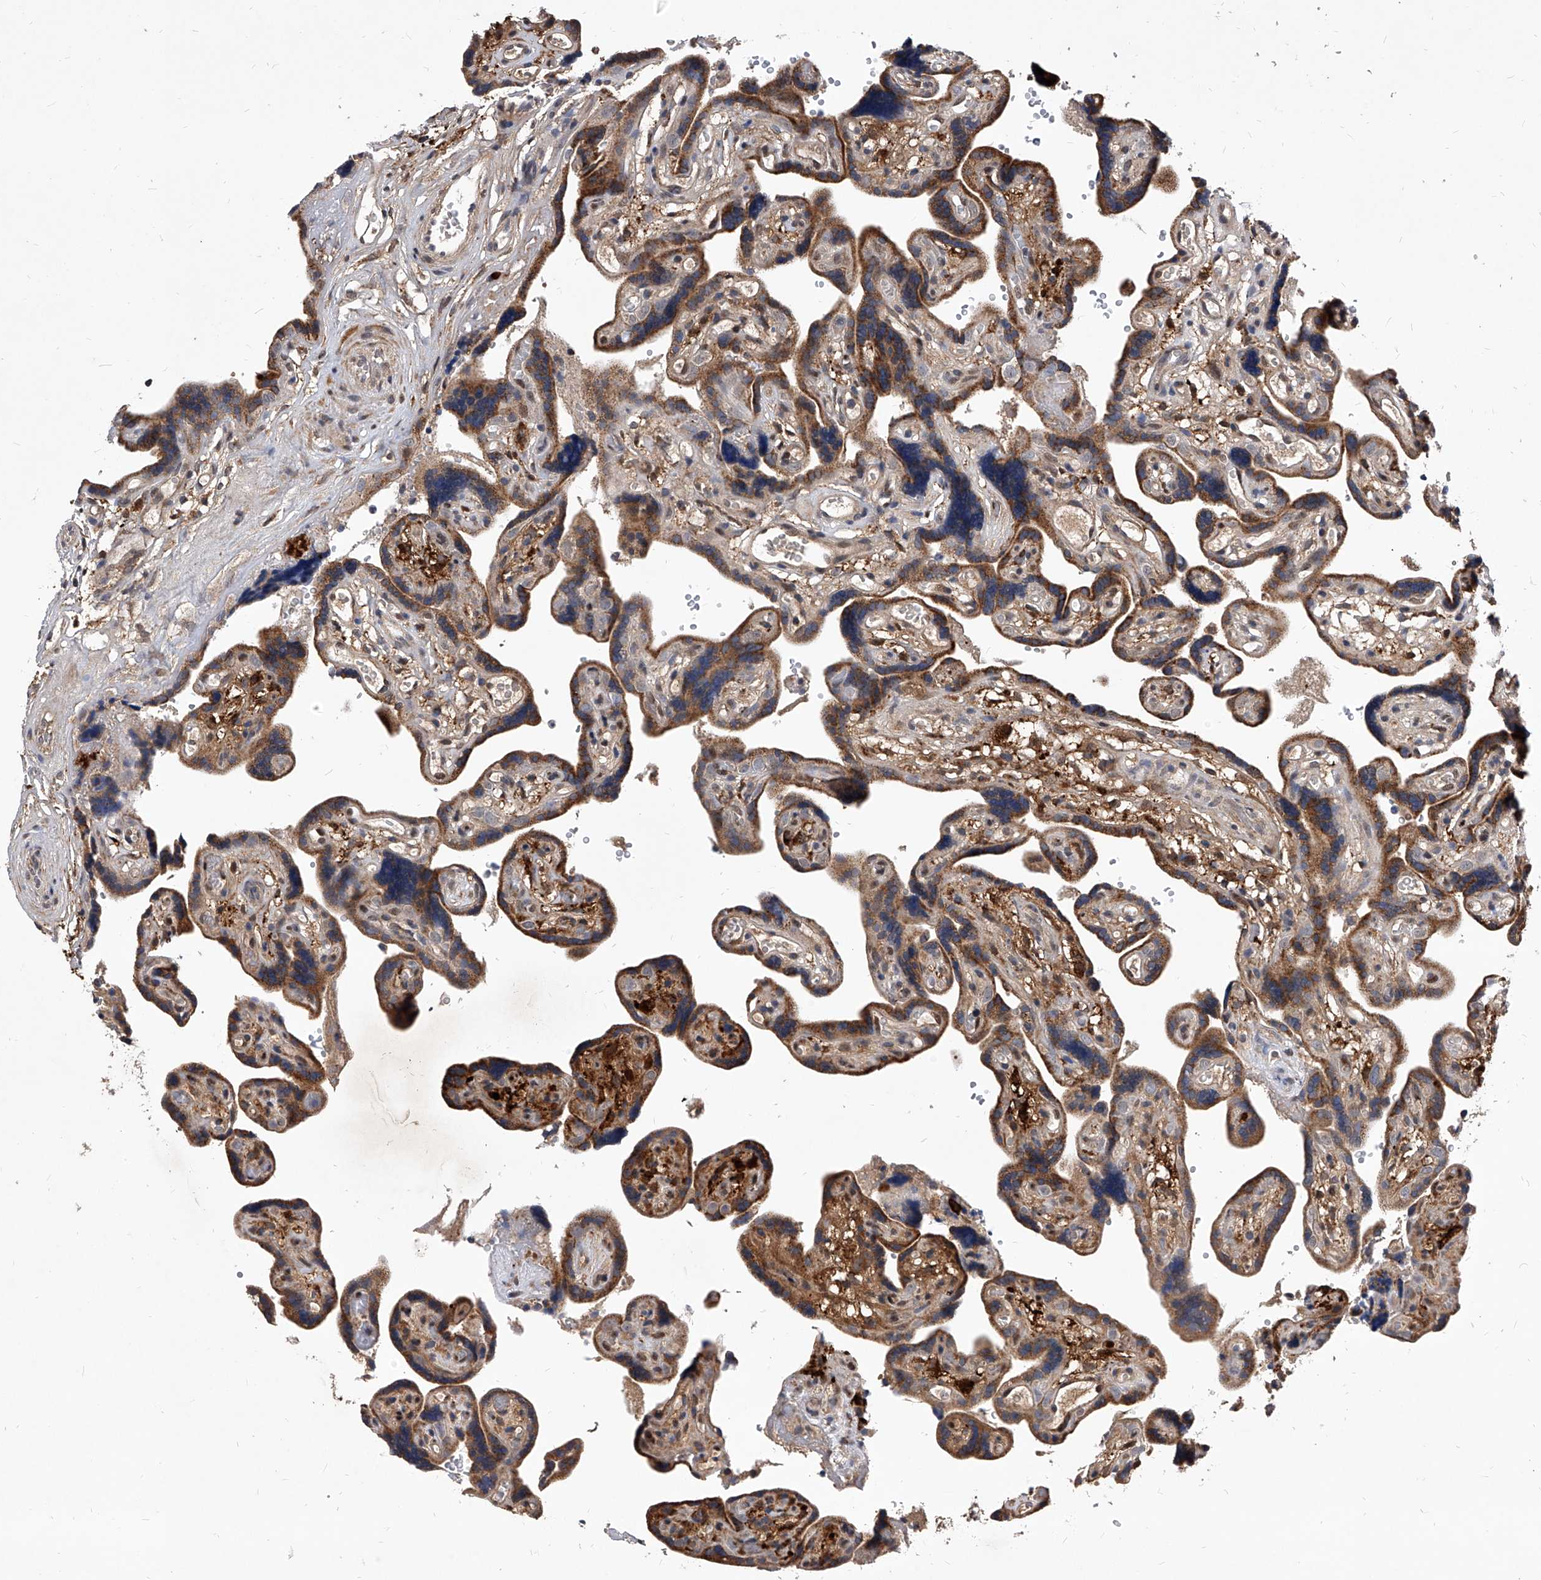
{"staining": {"intensity": "moderate", "quantity": ">75%", "location": "cytoplasmic/membranous"}, "tissue": "placenta", "cell_type": "Decidual cells", "image_type": "normal", "snomed": [{"axis": "morphology", "description": "Normal tissue, NOS"}, {"axis": "topography", "description": "Placenta"}], "caption": "Normal placenta exhibits moderate cytoplasmic/membranous staining in approximately >75% of decidual cells.", "gene": "SOBP", "patient": {"sex": "female", "age": 30}}